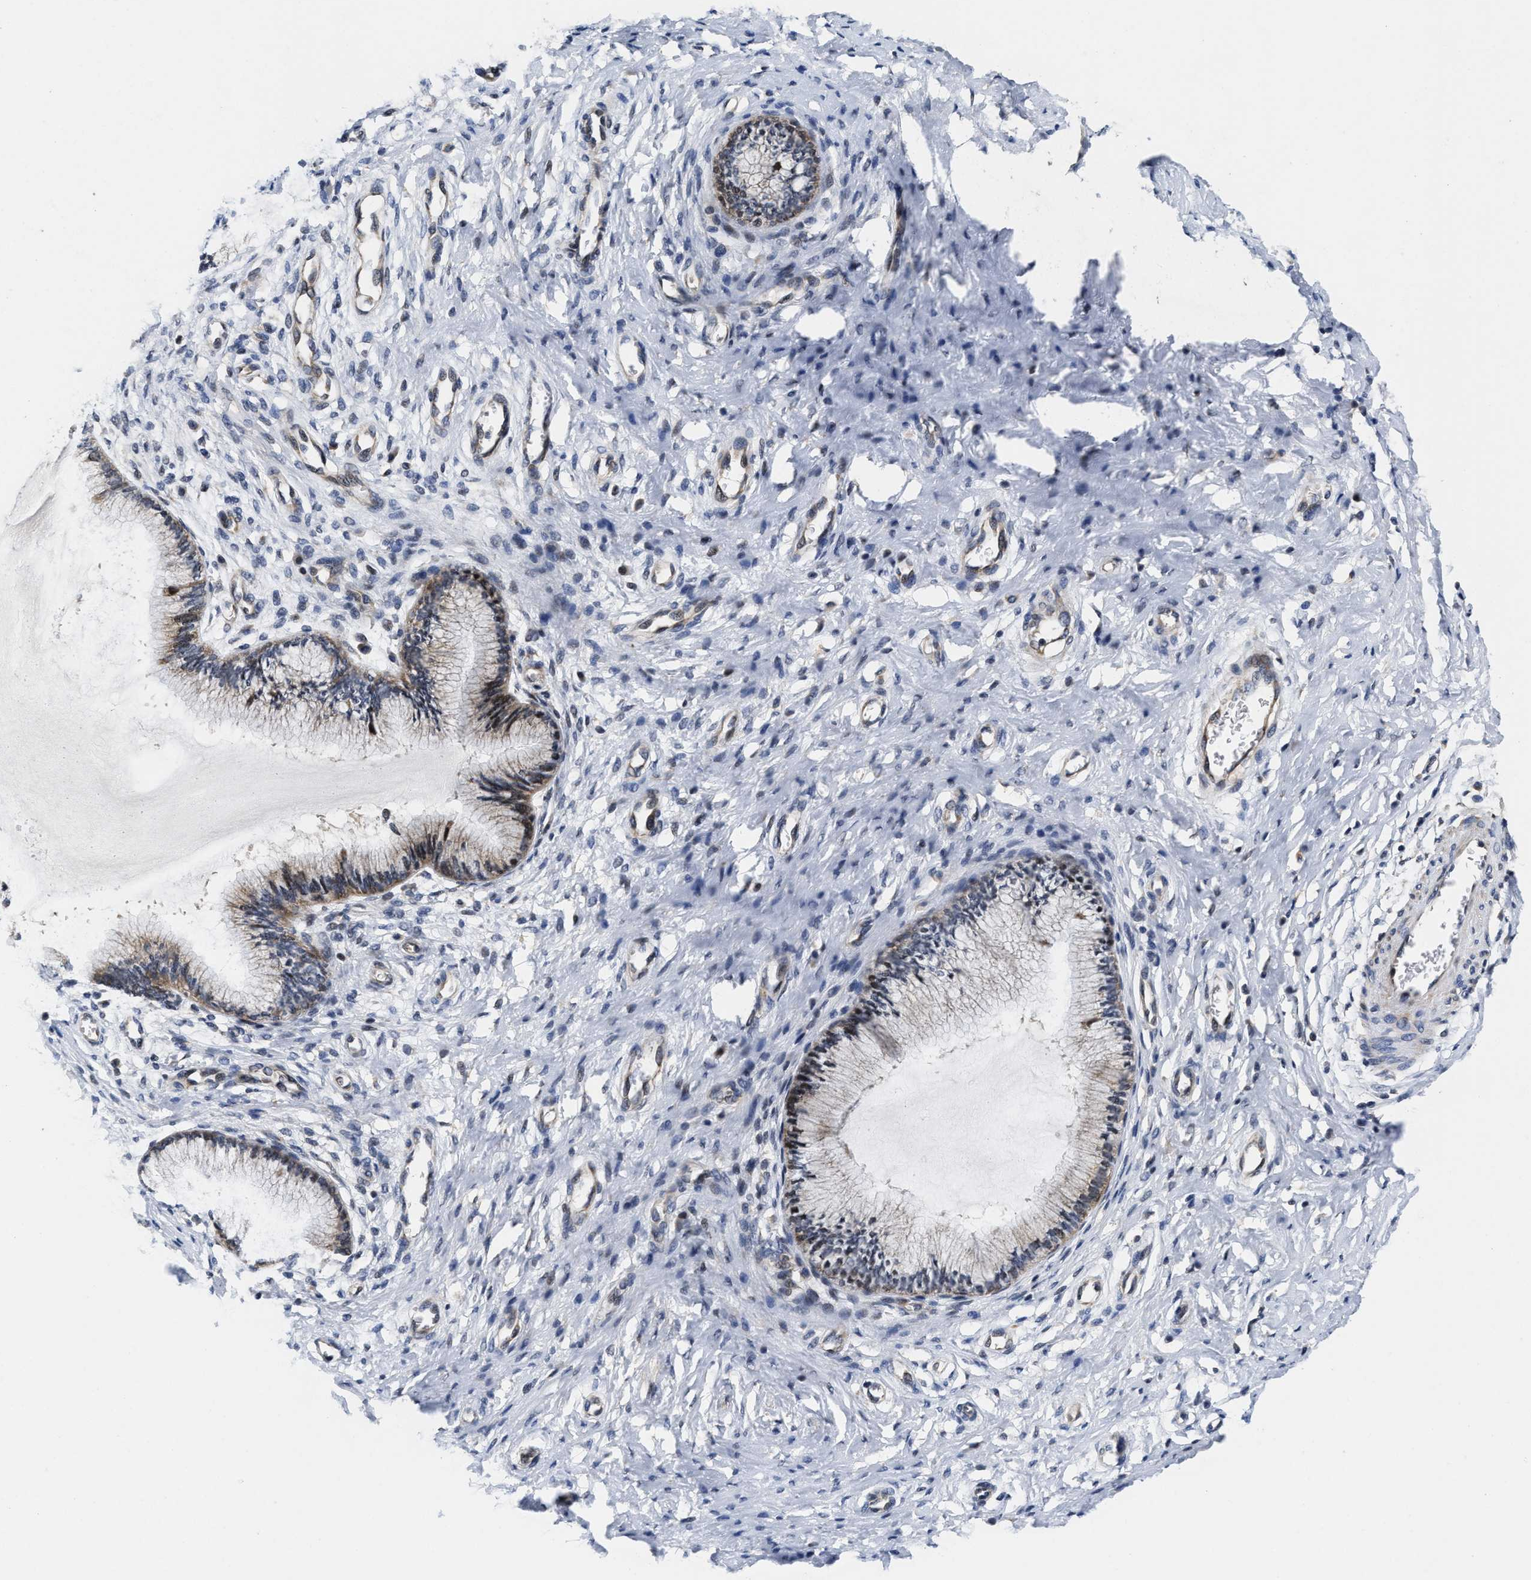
{"staining": {"intensity": "weak", "quantity": "25%-75%", "location": "cytoplasmic/membranous"}, "tissue": "cervix", "cell_type": "Glandular cells", "image_type": "normal", "snomed": [{"axis": "morphology", "description": "Normal tissue, NOS"}, {"axis": "topography", "description": "Cervix"}], "caption": "Cervix stained for a protein exhibits weak cytoplasmic/membranous positivity in glandular cells.", "gene": "SCYL2", "patient": {"sex": "female", "age": 55}}